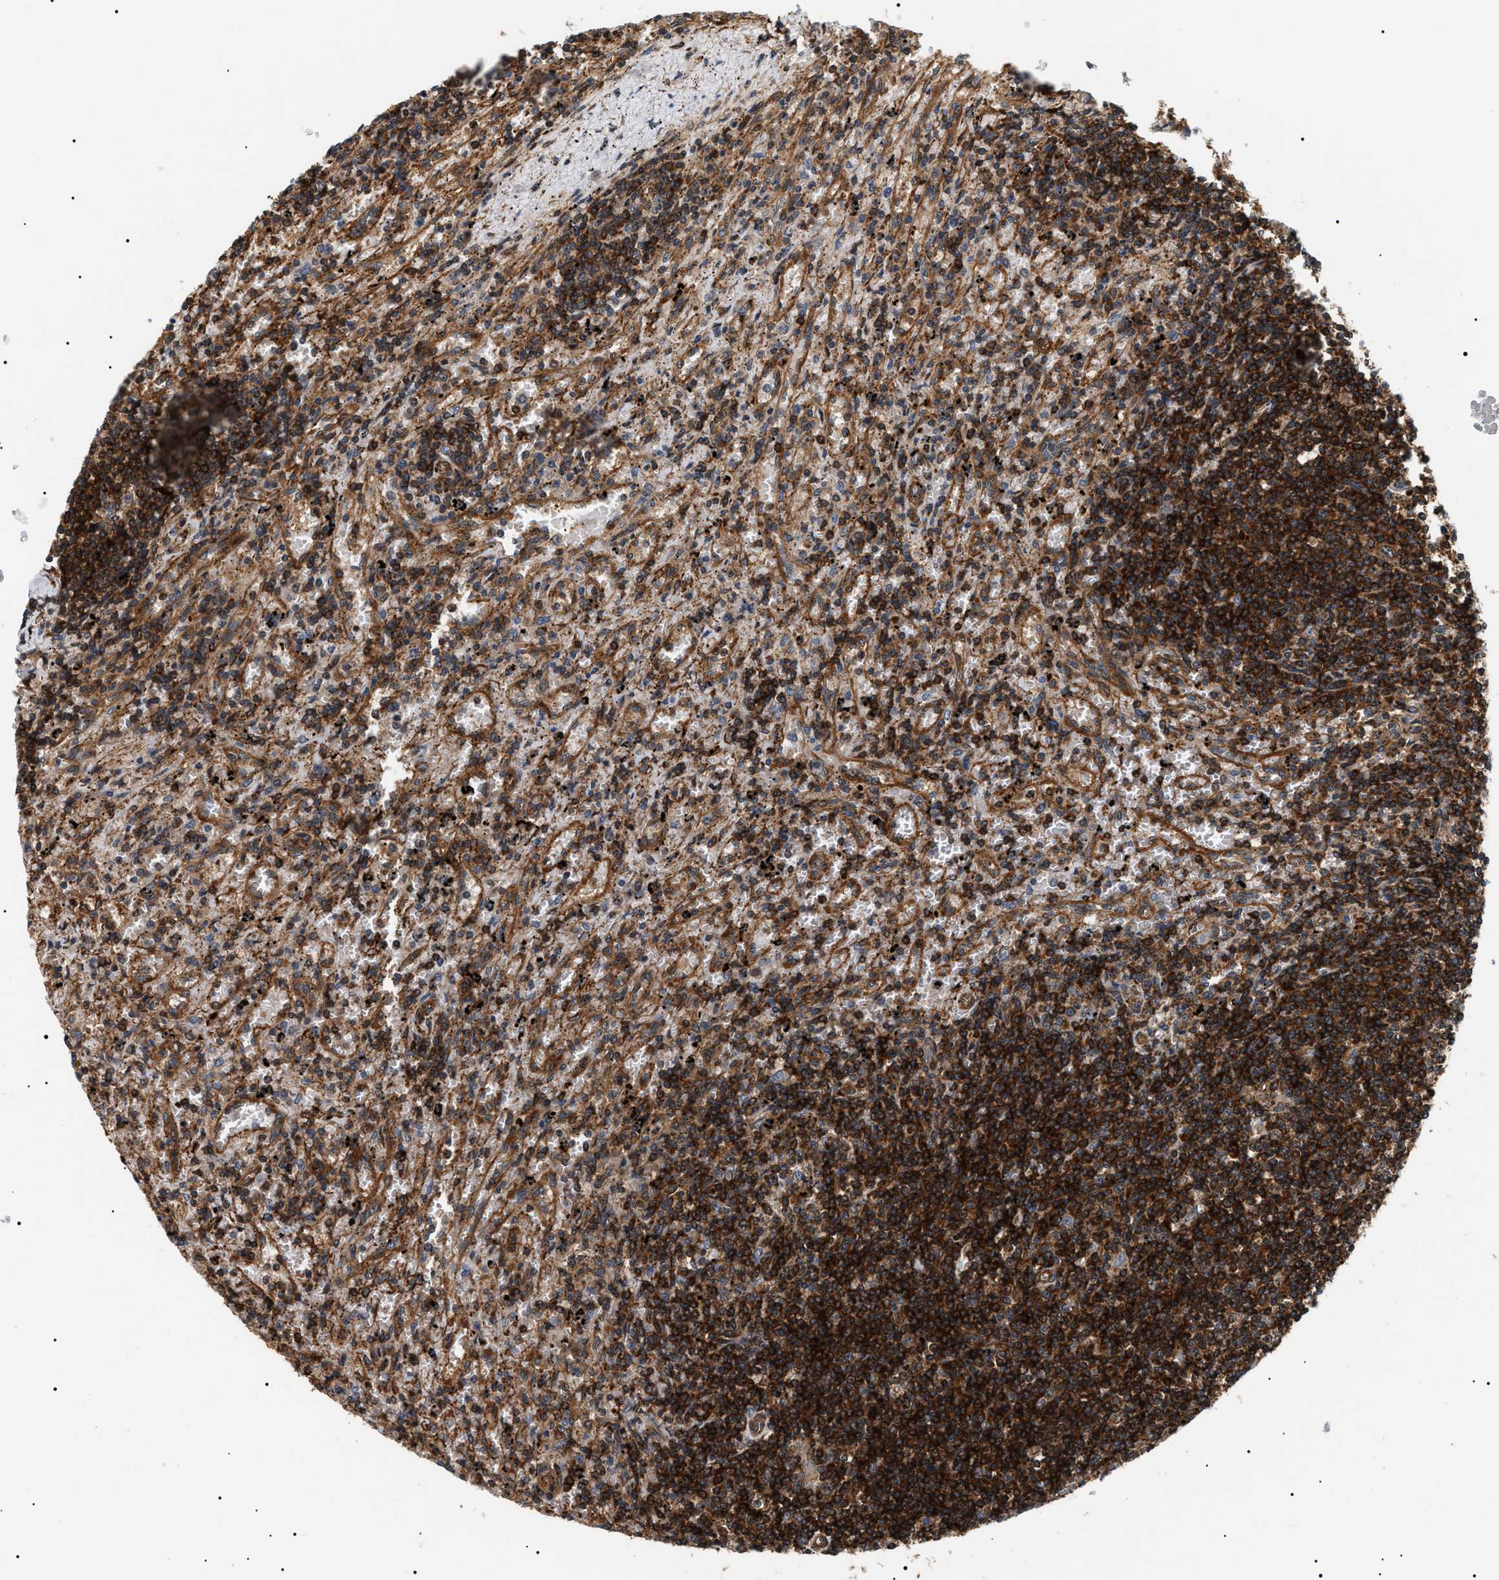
{"staining": {"intensity": "strong", "quantity": "25%-75%", "location": "cytoplasmic/membranous"}, "tissue": "lymphoma", "cell_type": "Tumor cells", "image_type": "cancer", "snomed": [{"axis": "morphology", "description": "Malignant lymphoma, non-Hodgkin's type, Low grade"}, {"axis": "topography", "description": "Spleen"}], "caption": "Lymphoma was stained to show a protein in brown. There is high levels of strong cytoplasmic/membranous expression in approximately 25%-75% of tumor cells.", "gene": "SH3GLB2", "patient": {"sex": "male", "age": 76}}